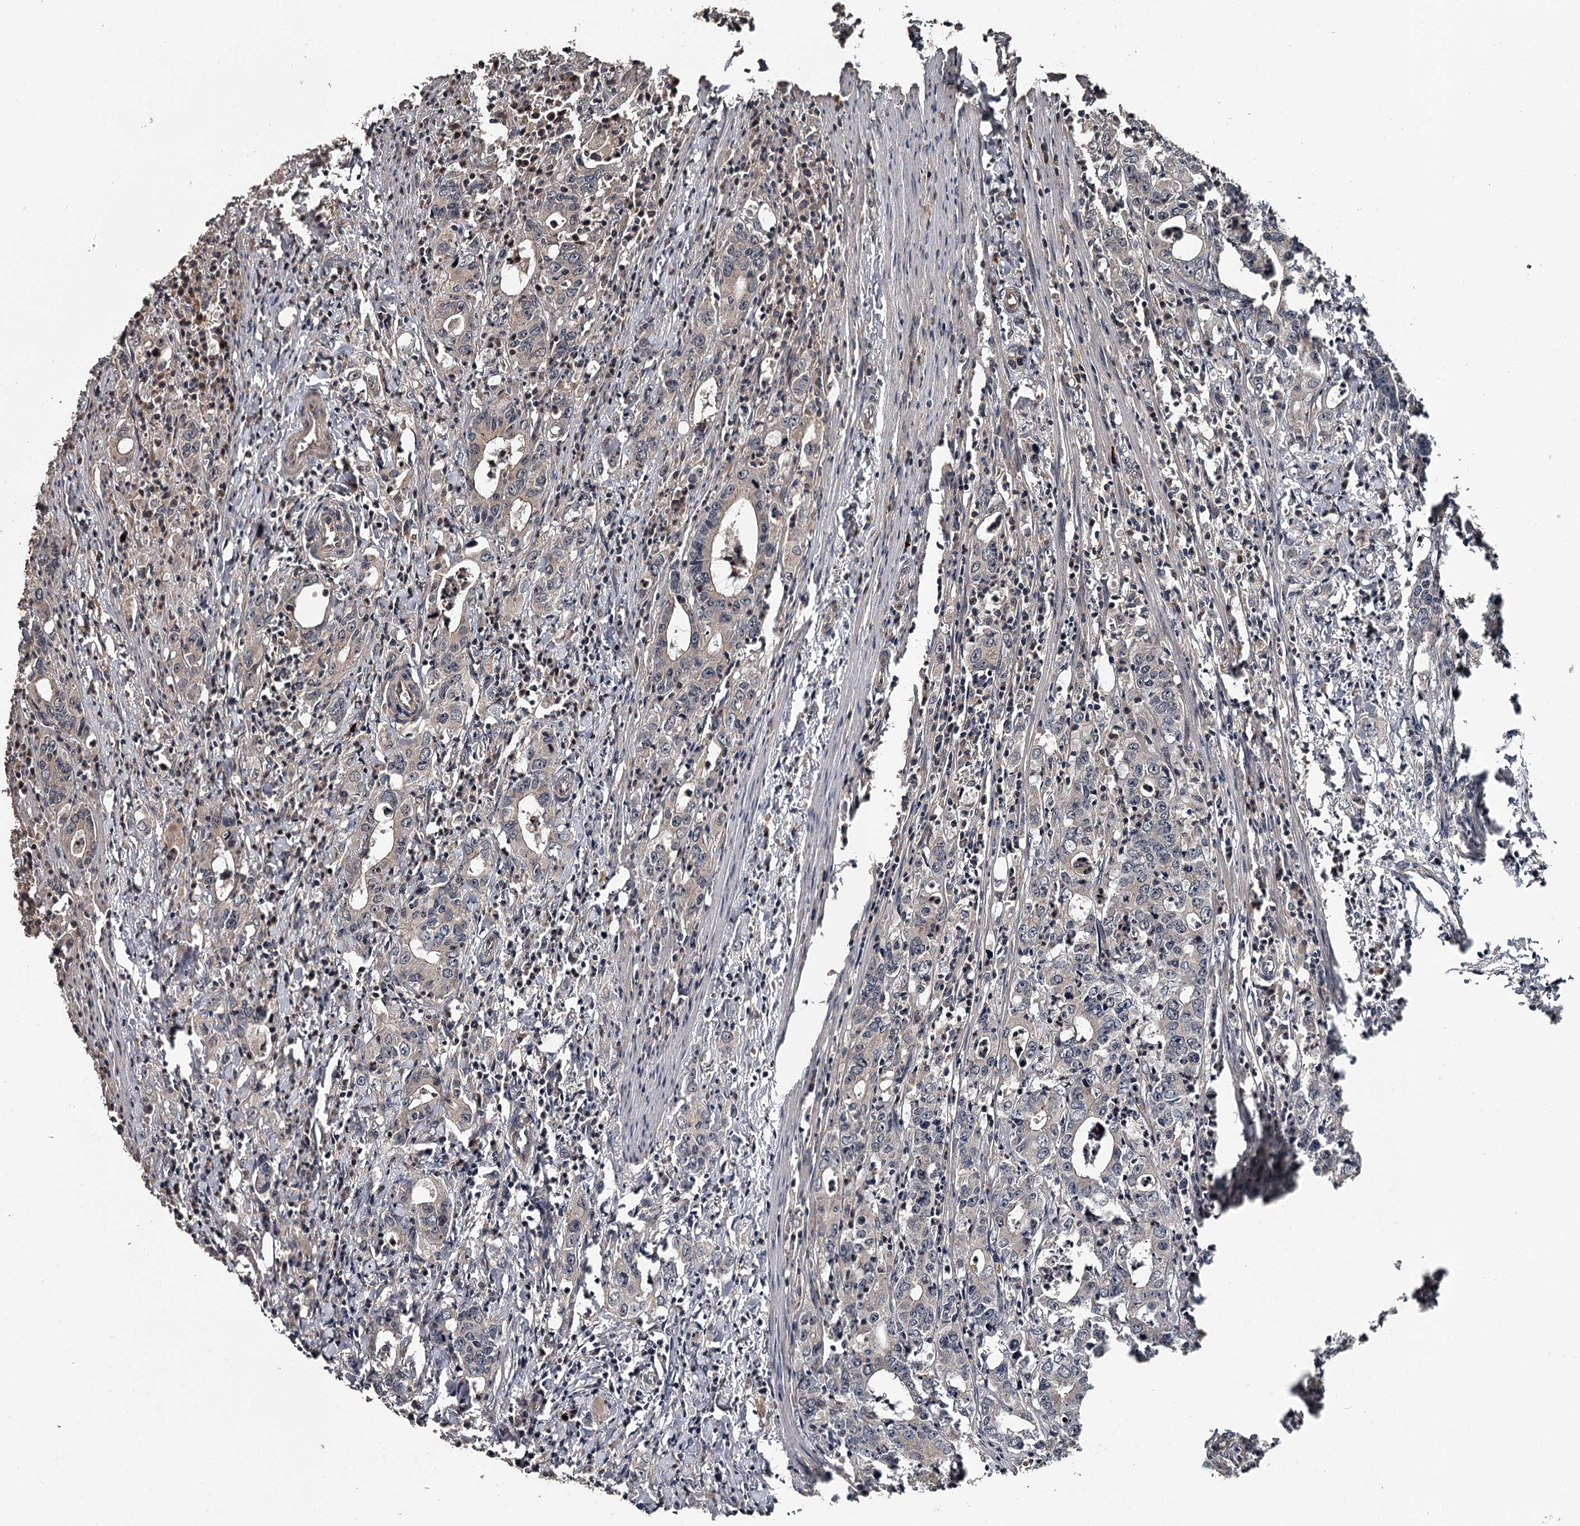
{"staining": {"intensity": "weak", "quantity": "25%-75%", "location": "cytoplasmic/membranous"}, "tissue": "colorectal cancer", "cell_type": "Tumor cells", "image_type": "cancer", "snomed": [{"axis": "morphology", "description": "Adenocarcinoma, NOS"}, {"axis": "topography", "description": "Colon"}], "caption": "This histopathology image demonstrates immunohistochemistry staining of human colorectal cancer, with low weak cytoplasmic/membranous expression in approximately 25%-75% of tumor cells.", "gene": "RAB21", "patient": {"sex": "female", "age": 75}}